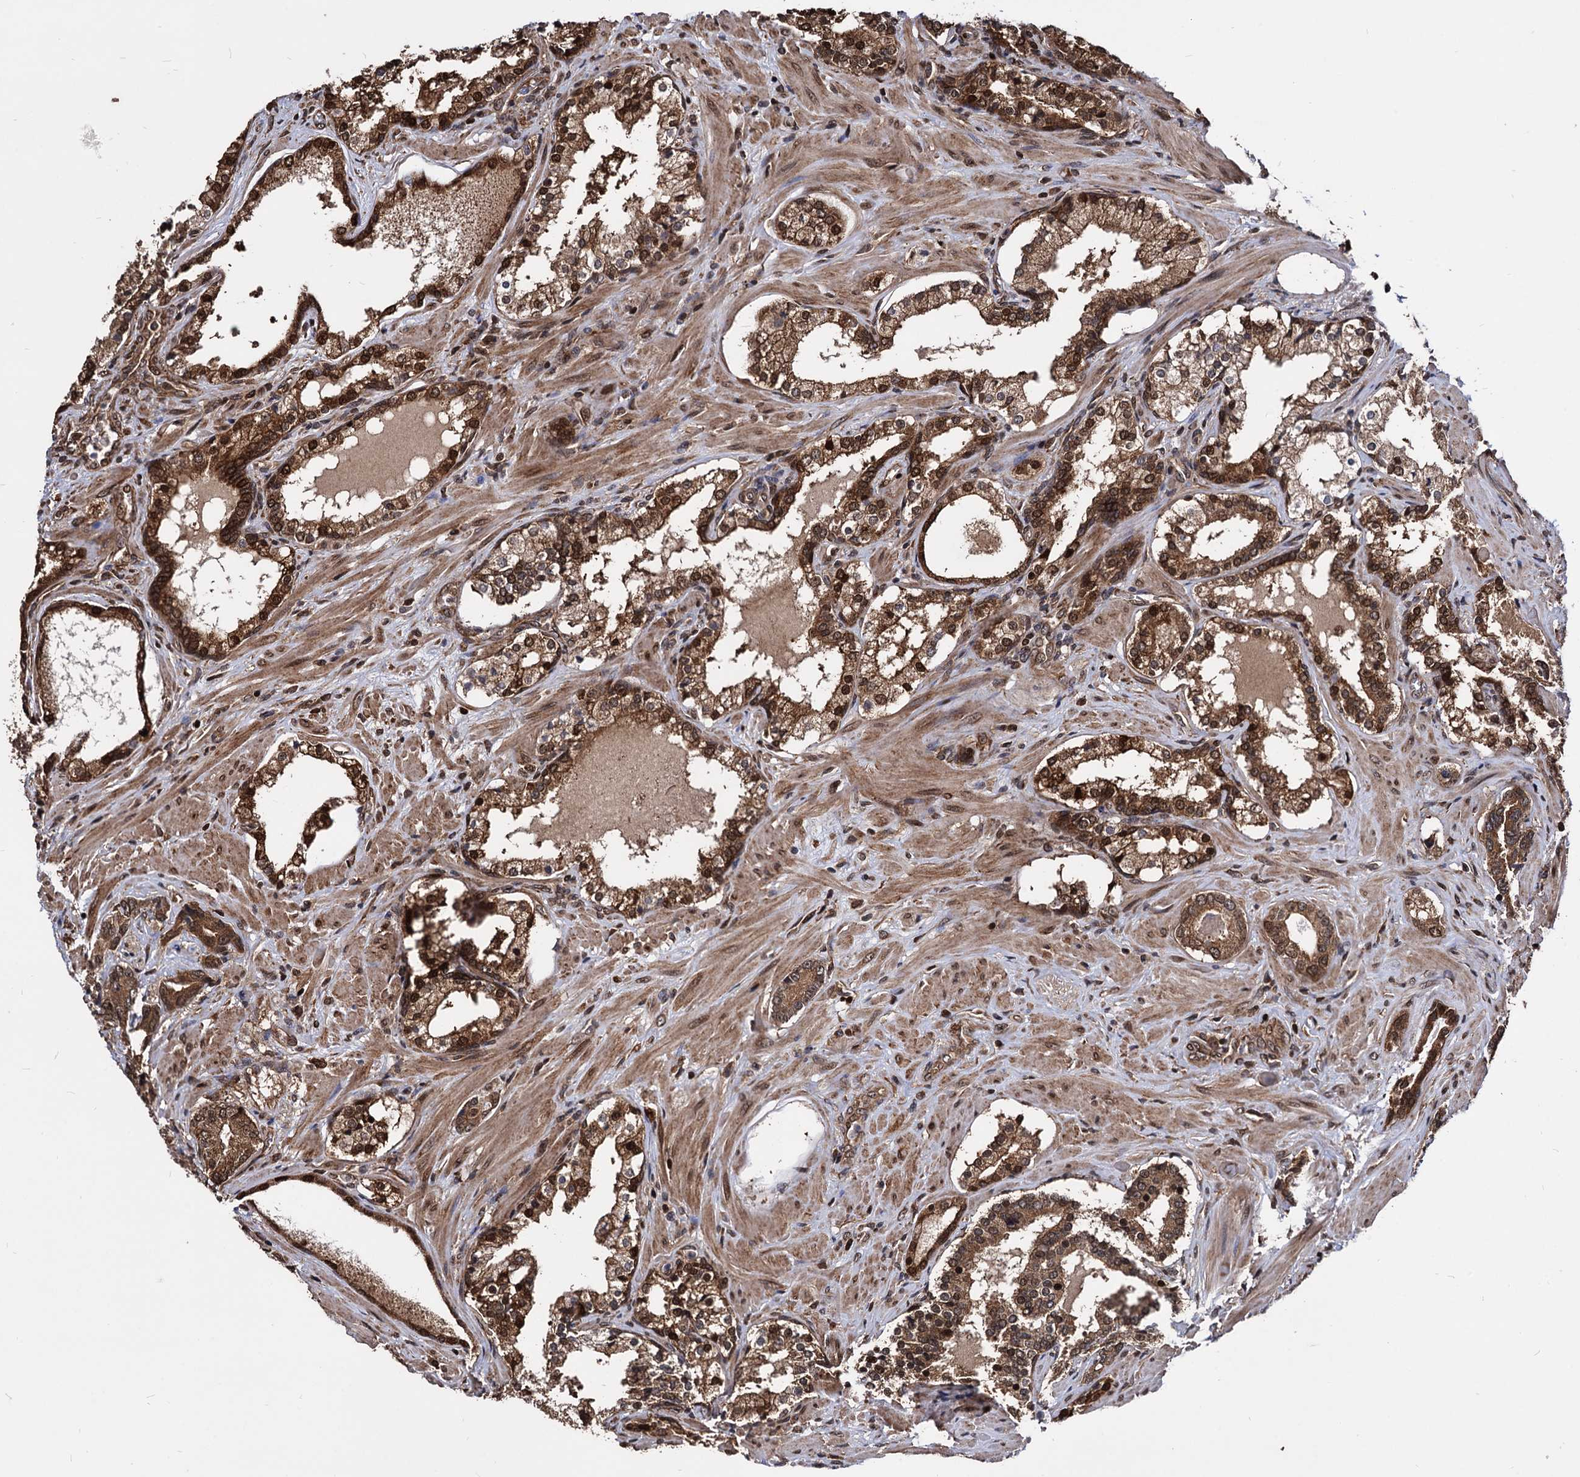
{"staining": {"intensity": "strong", "quantity": ">75%", "location": "cytoplasmic/membranous,nuclear"}, "tissue": "prostate cancer", "cell_type": "Tumor cells", "image_type": "cancer", "snomed": [{"axis": "morphology", "description": "Adenocarcinoma, High grade"}, {"axis": "topography", "description": "Prostate"}], "caption": "Protein expression analysis of human high-grade adenocarcinoma (prostate) reveals strong cytoplasmic/membranous and nuclear positivity in approximately >75% of tumor cells.", "gene": "ANKRD12", "patient": {"sex": "male", "age": 58}}